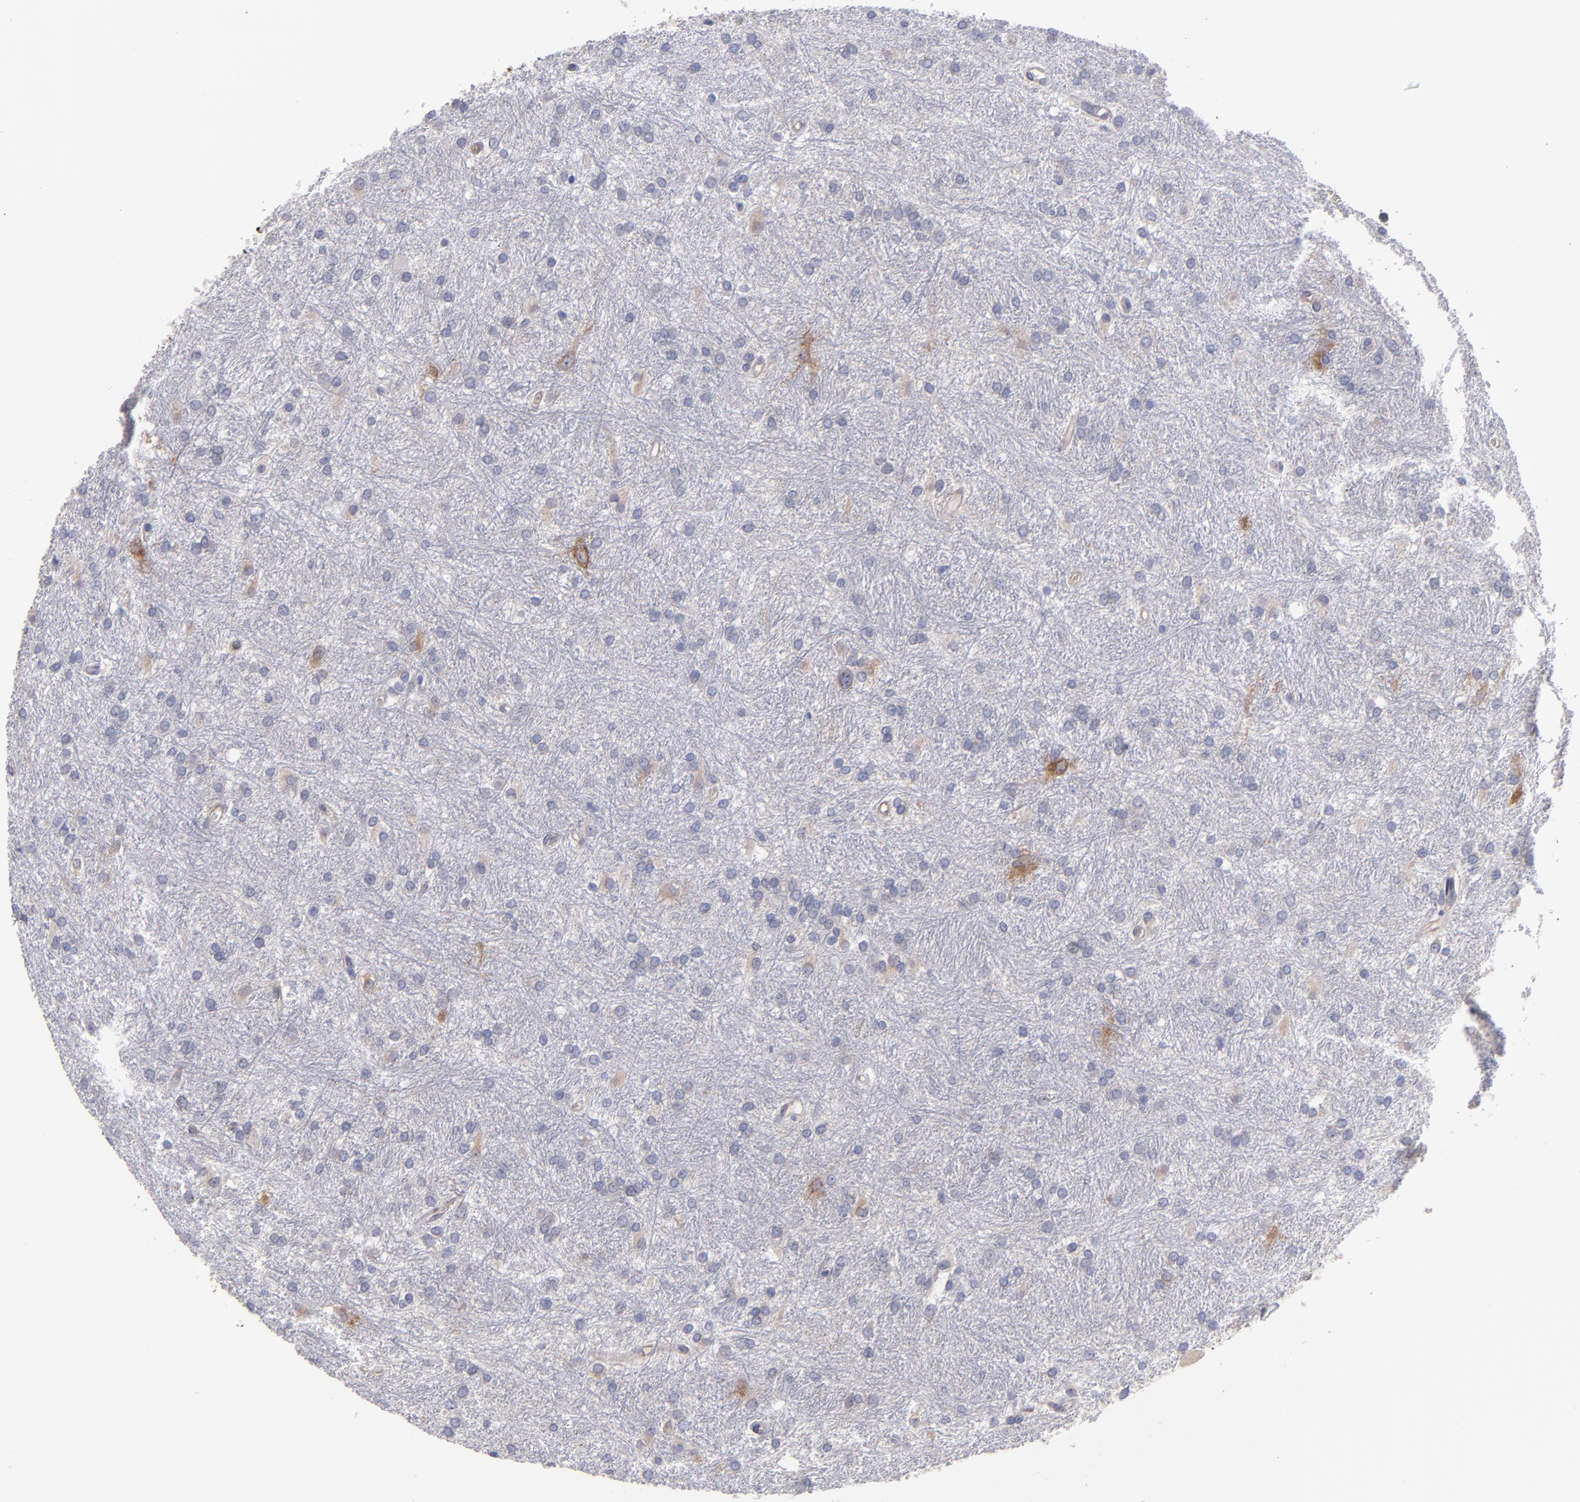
{"staining": {"intensity": "weak", "quantity": "<25%", "location": "cytoplasmic/membranous"}, "tissue": "glioma", "cell_type": "Tumor cells", "image_type": "cancer", "snomed": [{"axis": "morphology", "description": "Glioma, malignant, High grade"}, {"axis": "topography", "description": "Brain"}], "caption": "Malignant high-grade glioma was stained to show a protein in brown. There is no significant expression in tumor cells. The staining was performed using DAB to visualize the protein expression in brown, while the nuclei were stained in blue with hematoxylin (Magnification: 20x).", "gene": "SLMAP", "patient": {"sex": "female", "age": 50}}